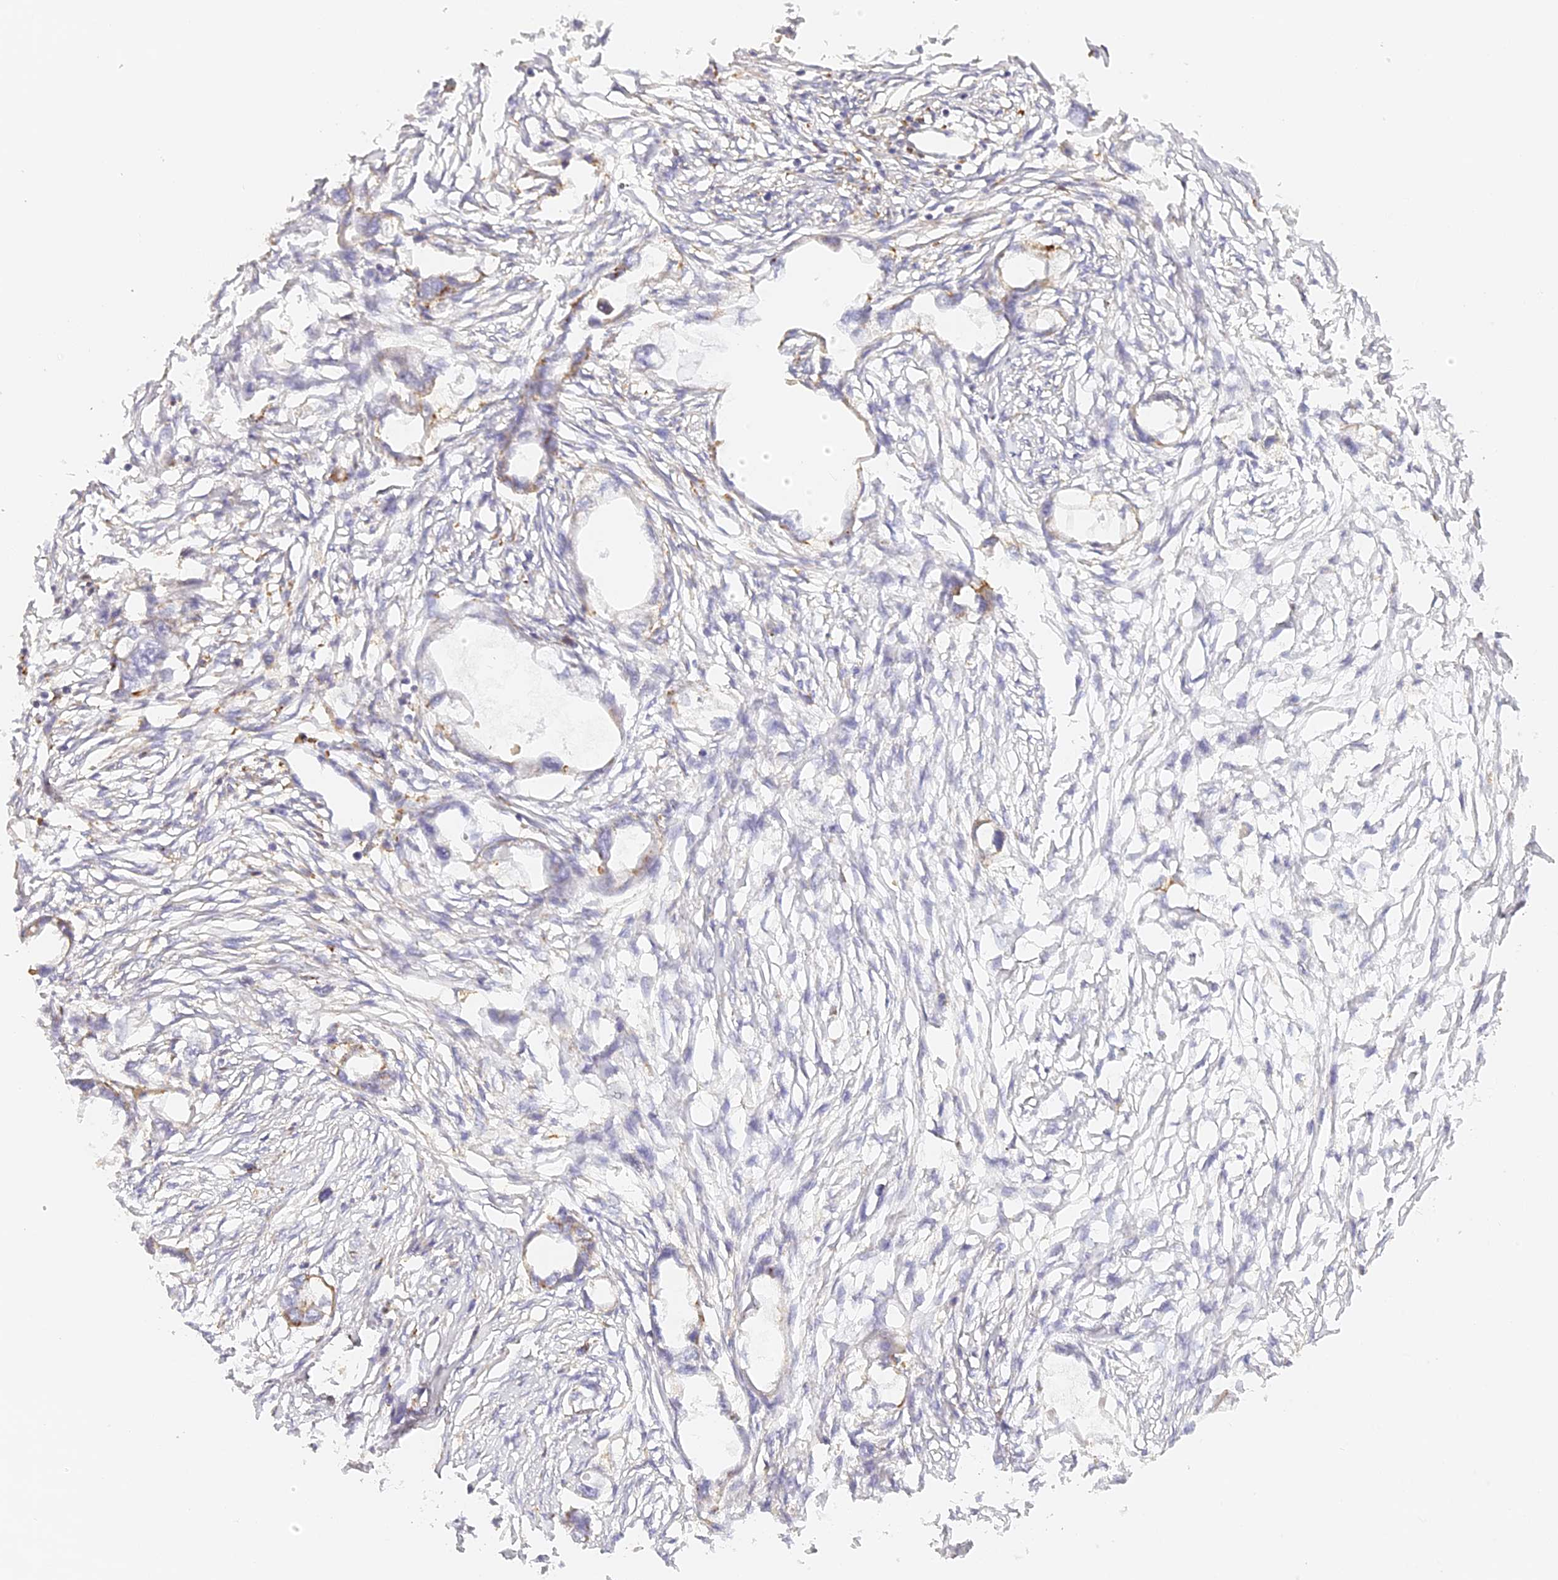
{"staining": {"intensity": "weak", "quantity": "<25%", "location": "cytoplasmic/membranous"}, "tissue": "endometrial cancer", "cell_type": "Tumor cells", "image_type": "cancer", "snomed": [{"axis": "morphology", "description": "Adenocarcinoma, NOS"}, {"axis": "morphology", "description": "Adenocarcinoma, metastatic, NOS"}, {"axis": "topography", "description": "Adipose tissue"}, {"axis": "topography", "description": "Endometrium"}], "caption": "High magnification brightfield microscopy of metastatic adenocarcinoma (endometrial) stained with DAB (brown) and counterstained with hematoxylin (blue): tumor cells show no significant staining.", "gene": "LAMP2", "patient": {"sex": "female", "age": 67}}